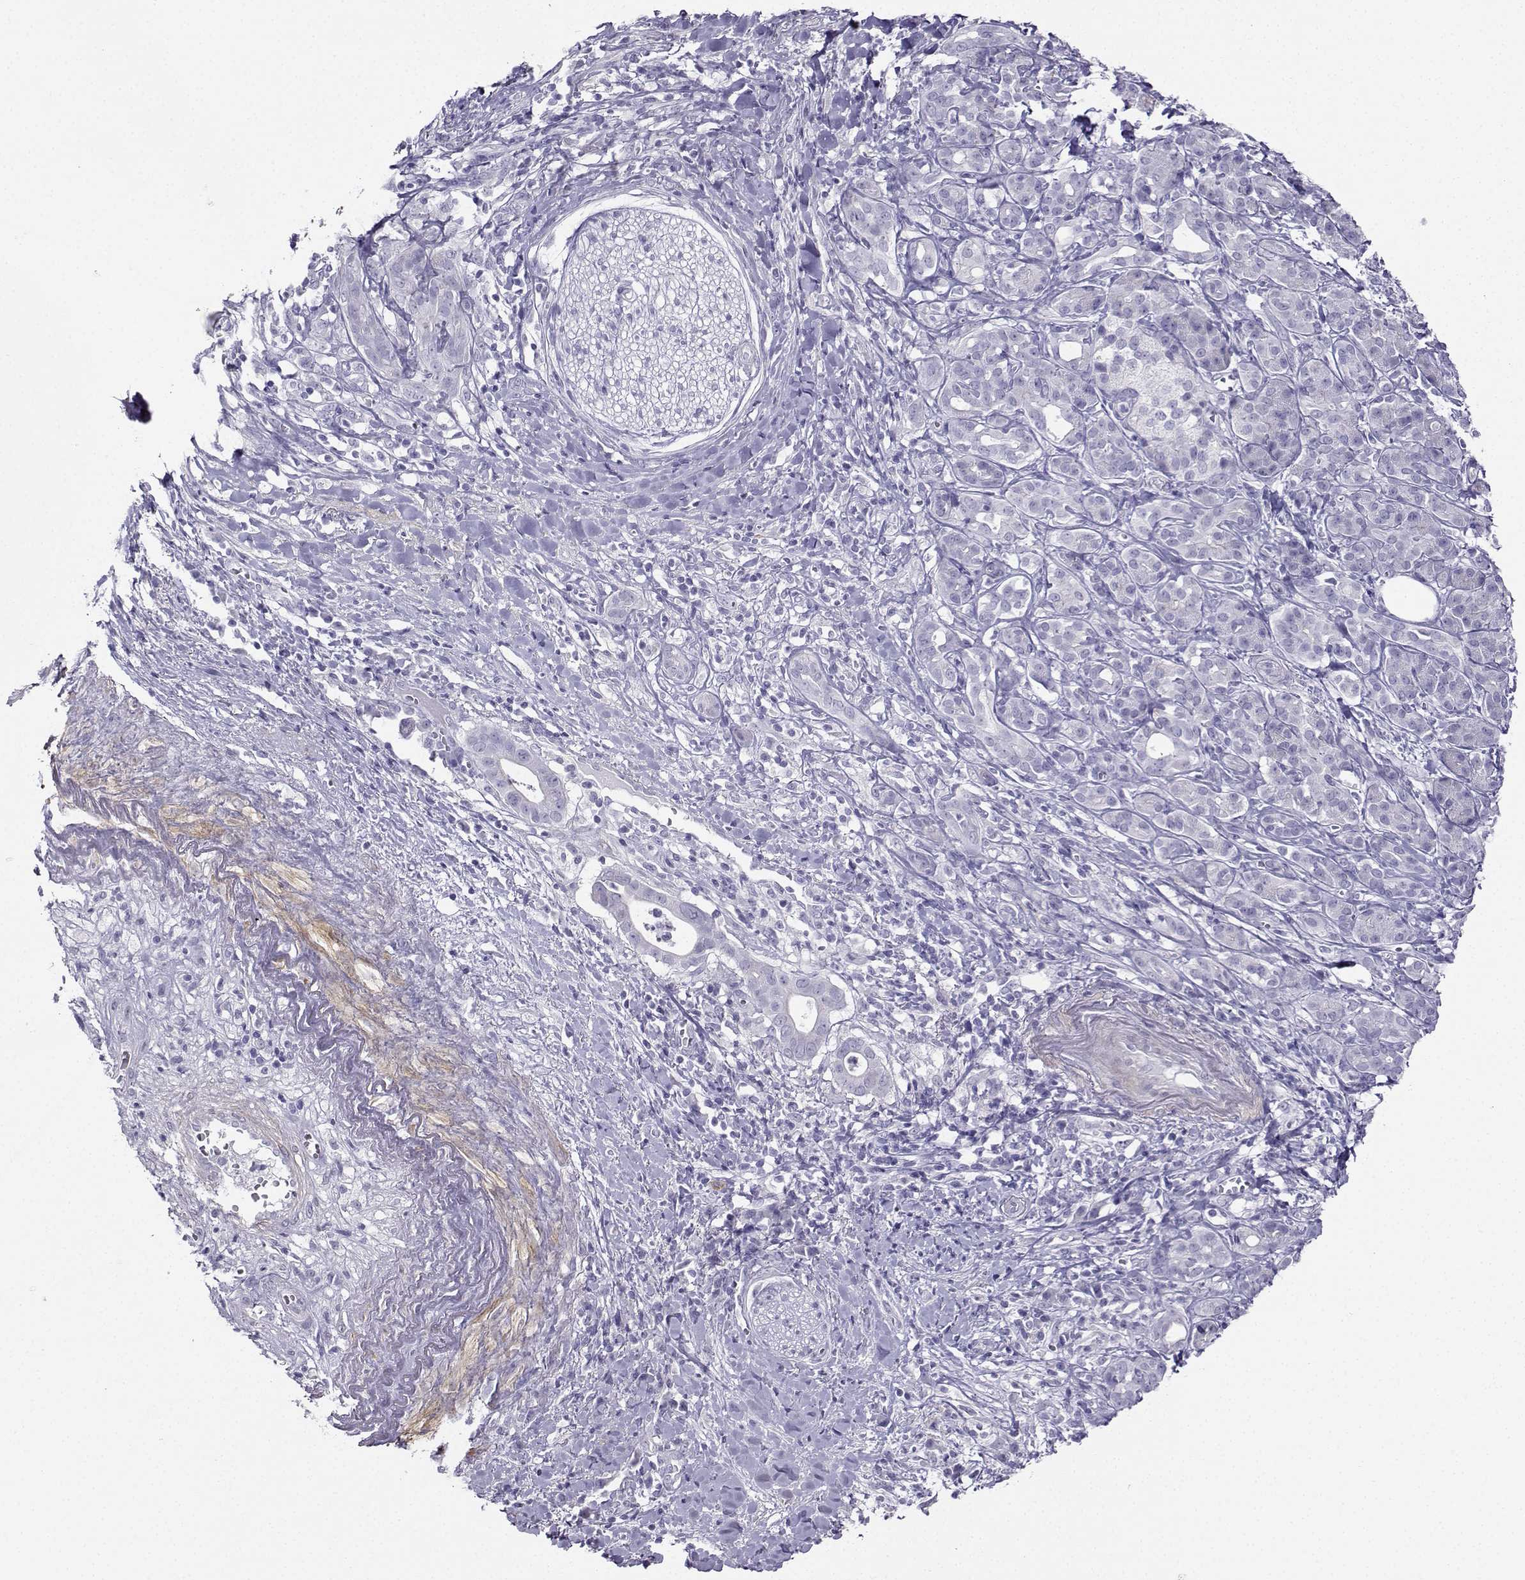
{"staining": {"intensity": "negative", "quantity": "none", "location": "none"}, "tissue": "pancreatic cancer", "cell_type": "Tumor cells", "image_type": "cancer", "snomed": [{"axis": "morphology", "description": "Adenocarcinoma, NOS"}, {"axis": "topography", "description": "Pancreas"}], "caption": "Immunohistochemistry photomicrograph of neoplastic tissue: pancreatic adenocarcinoma stained with DAB (3,3'-diaminobenzidine) demonstrates no significant protein staining in tumor cells.", "gene": "KIF17", "patient": {"sex": "male", "age": 61}}